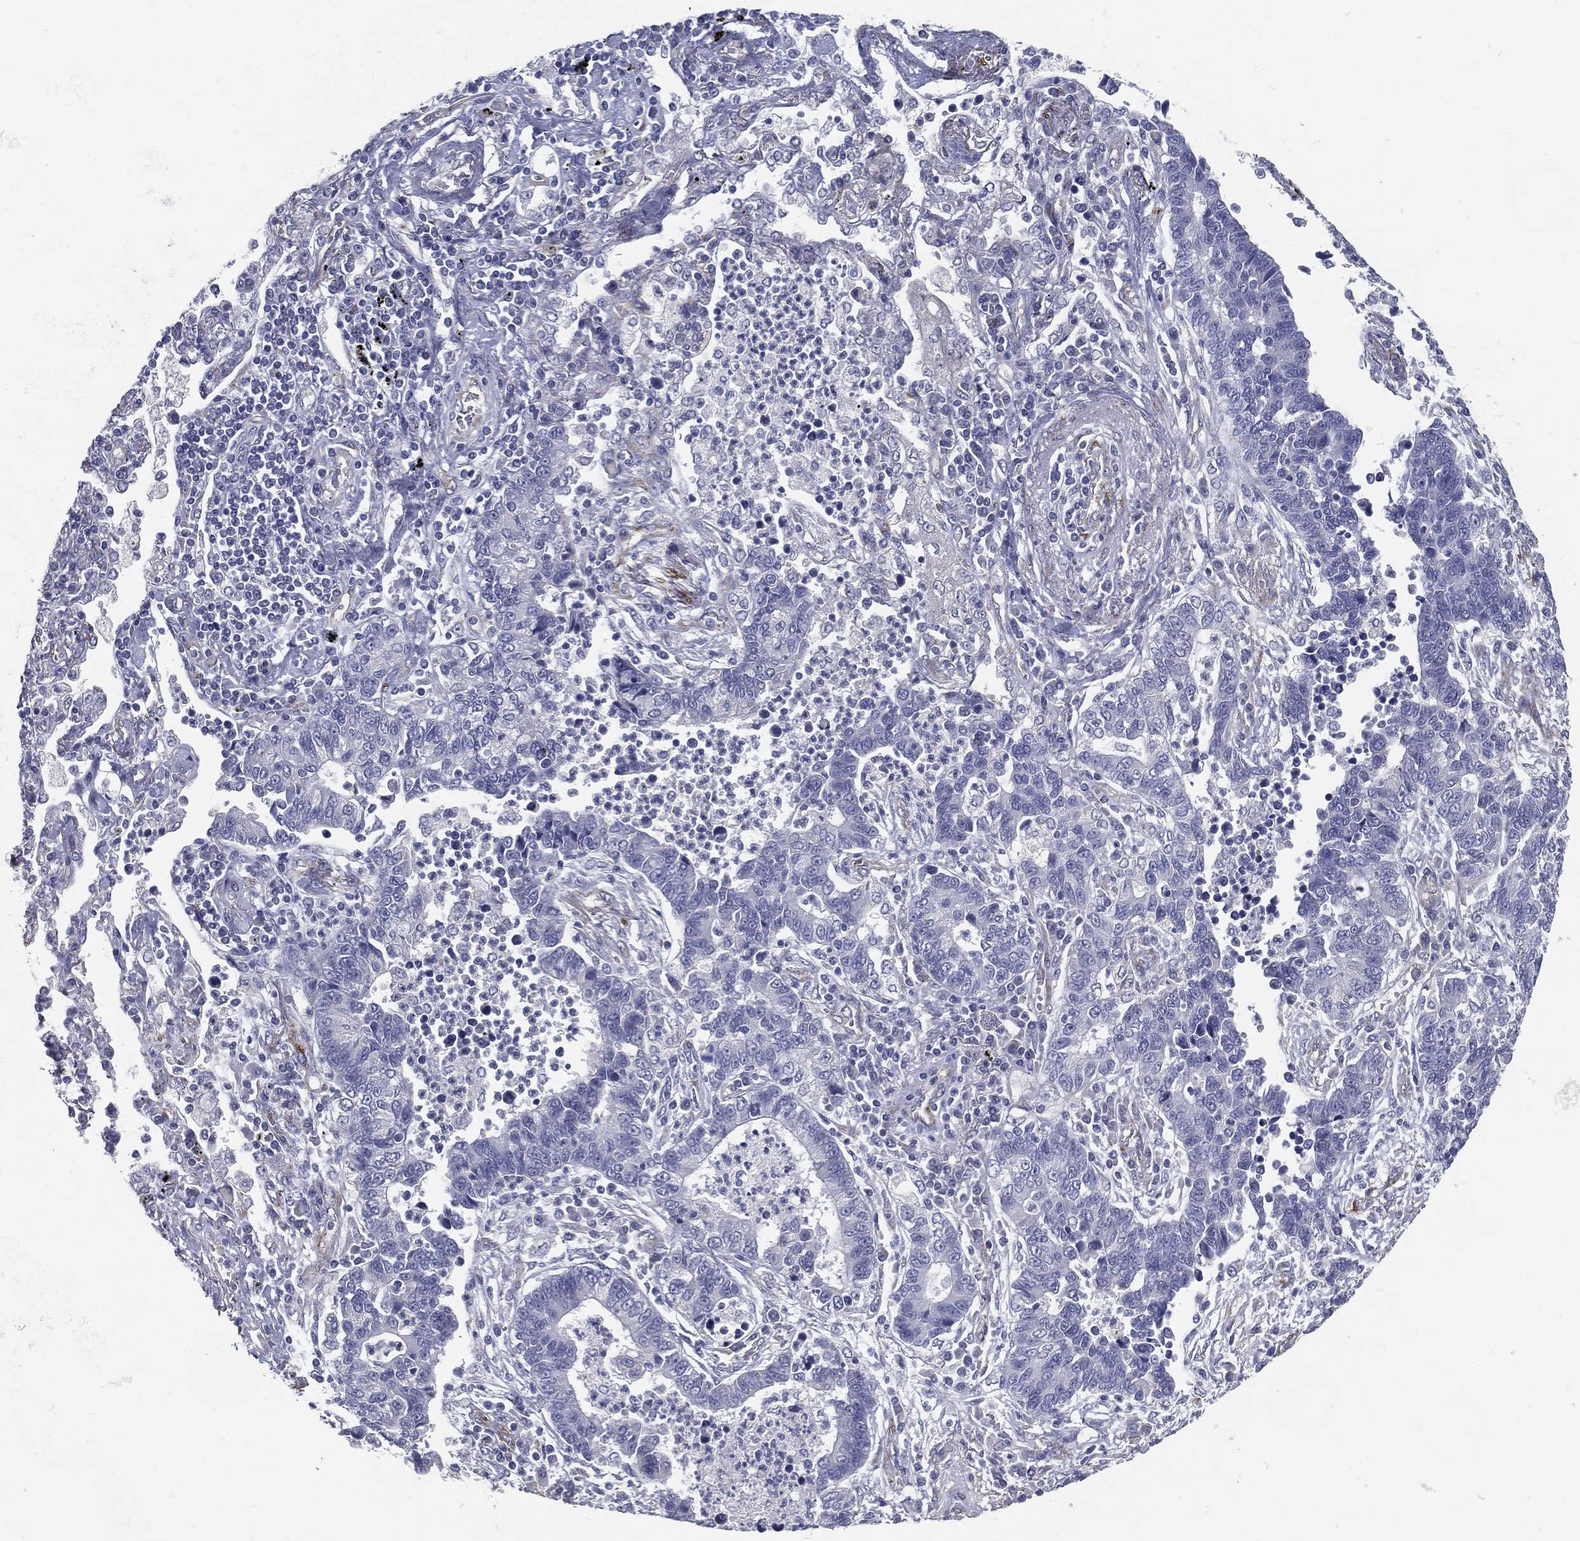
{"staining": {"intensity": "negative", "quantity": "none", "location": "none"}, "tissue": "lung cancer", "cell_type": "Tumor cells", "image_type": "cancer", "snomed": [{"axis": "morphology", "description": "Adenocarcinoma, NOS"}, {"axis": "topography", "description": "Lung"}], "caption": "Tumor cells show no significant protein positivity in lung cancer.", "gene": "LRRC56", "patient": {"sex": "female", "age": 57}}